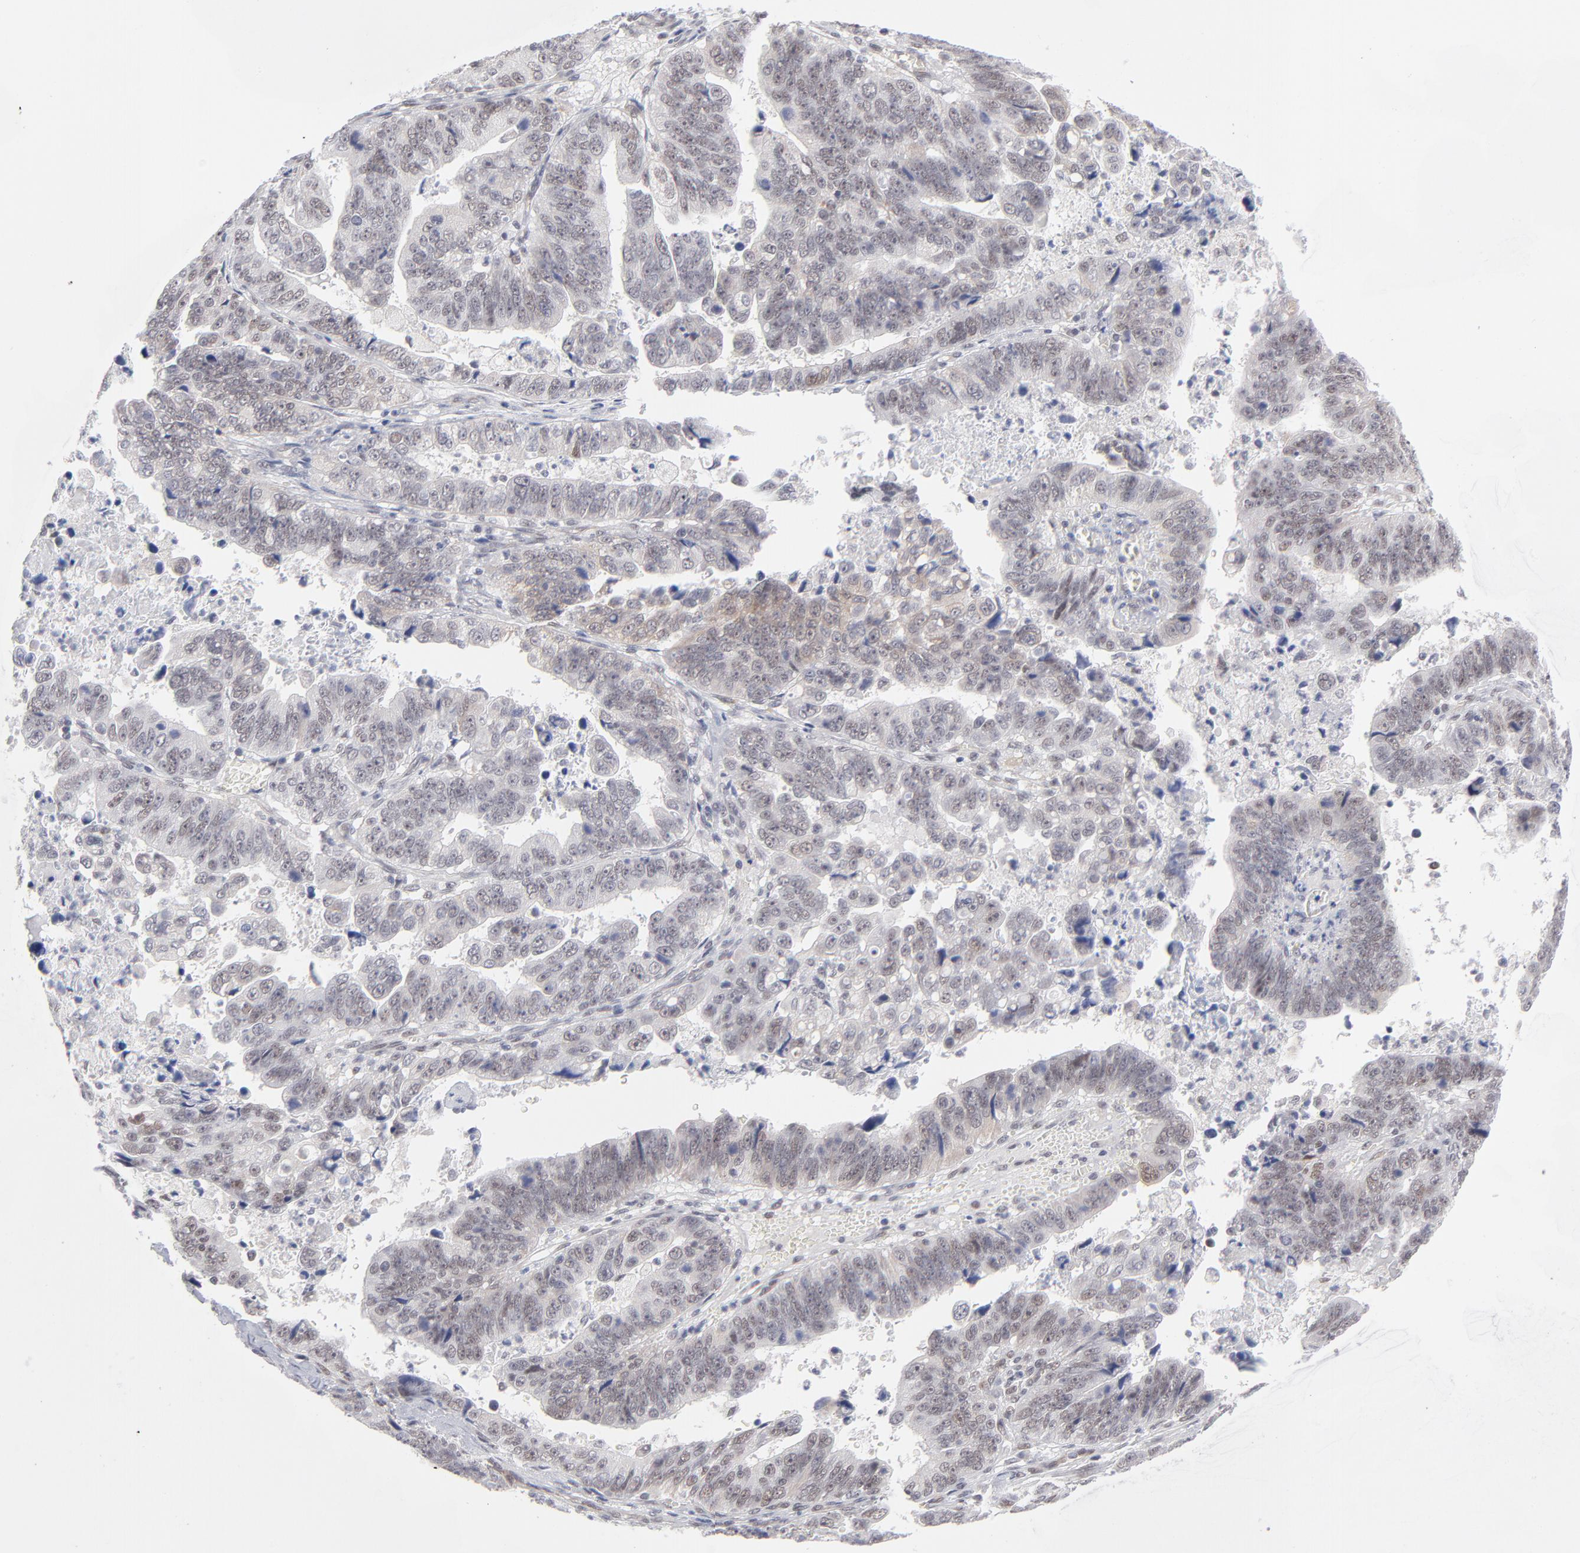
{"staining": {"intensity": "weak", "quantity": "25%-75%", "location": "nuclear"}, "tissue": "stomach cancer", "cell_type": "Tumor cells", "image_type": "cancer", "snomed": [{"axis": "morphology", "description": "Adenocarcinoma, NOS"}, {"axis": "topography", "description": "Stomach, upper"}], "caption": "Adenocarcinoma (stomach) stained with IHC exhibits weak nuclear expression in approximately 25%-75% of tumor cells.", "gene": "NBN", "patient": {"sex": "female", "age": 50}}